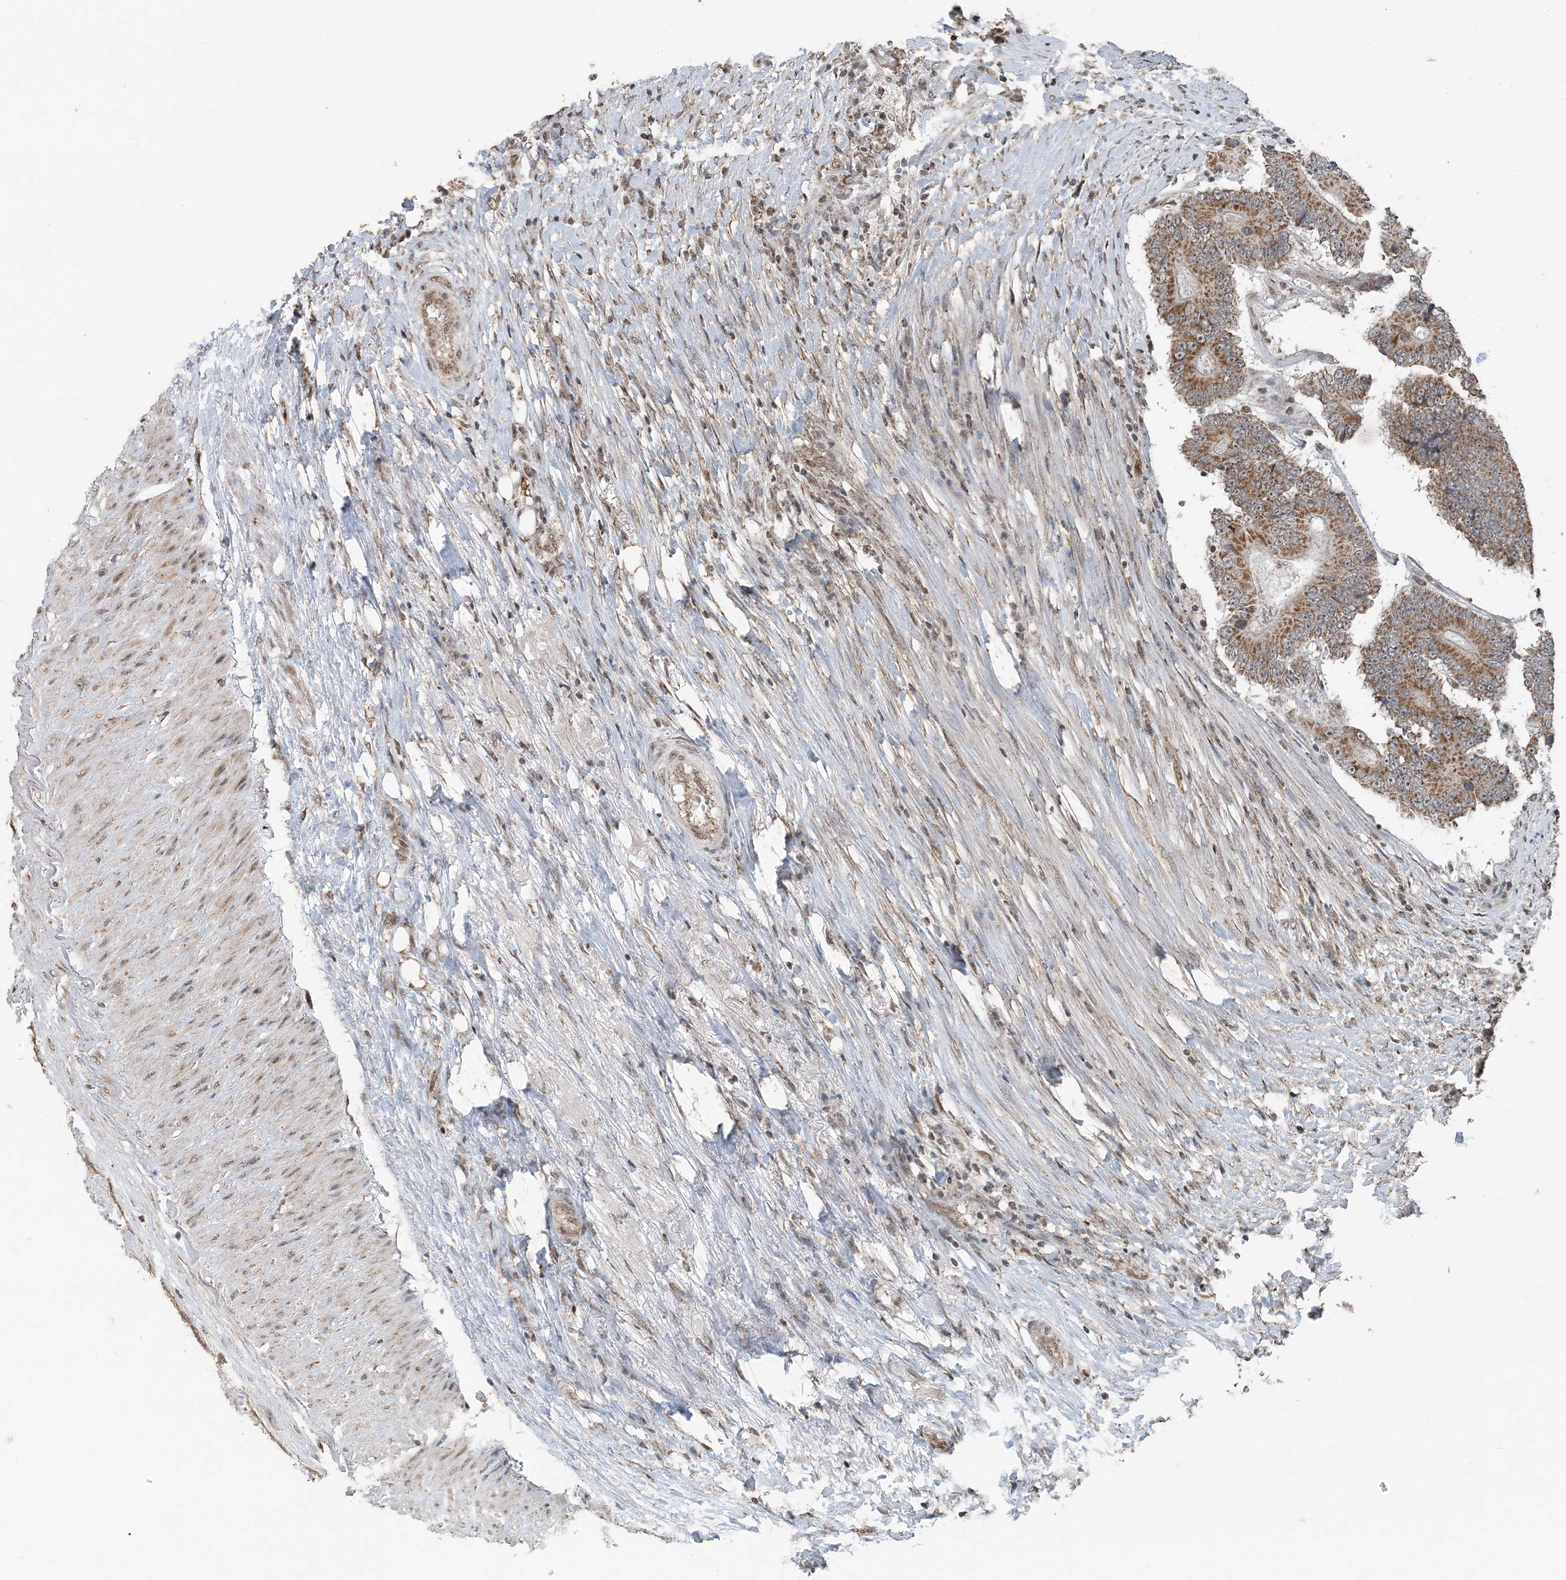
{"staining": {"intensity": "moderate", "quantity": ">75%", "location": "cytoplasmic/membranous"}, "tissue": "colorectal cancer", "cell_type": "Tumor cells", "image_type": "cancer", "snomed": [{"axis": "morphology", "description": "Adenocarcinoma, NOS"}, {"axis": "topography", "description": "Colon"}], "caption": "Immunohistochemical staining of colorectal cancer (adenocarcinoma) demonstrates medium levels of moderate cytoplasmic/membranous protein expression in about >75% of tumor cells.", "gene": "PILRB", "patient": {"sex": "male", "age": 83}}